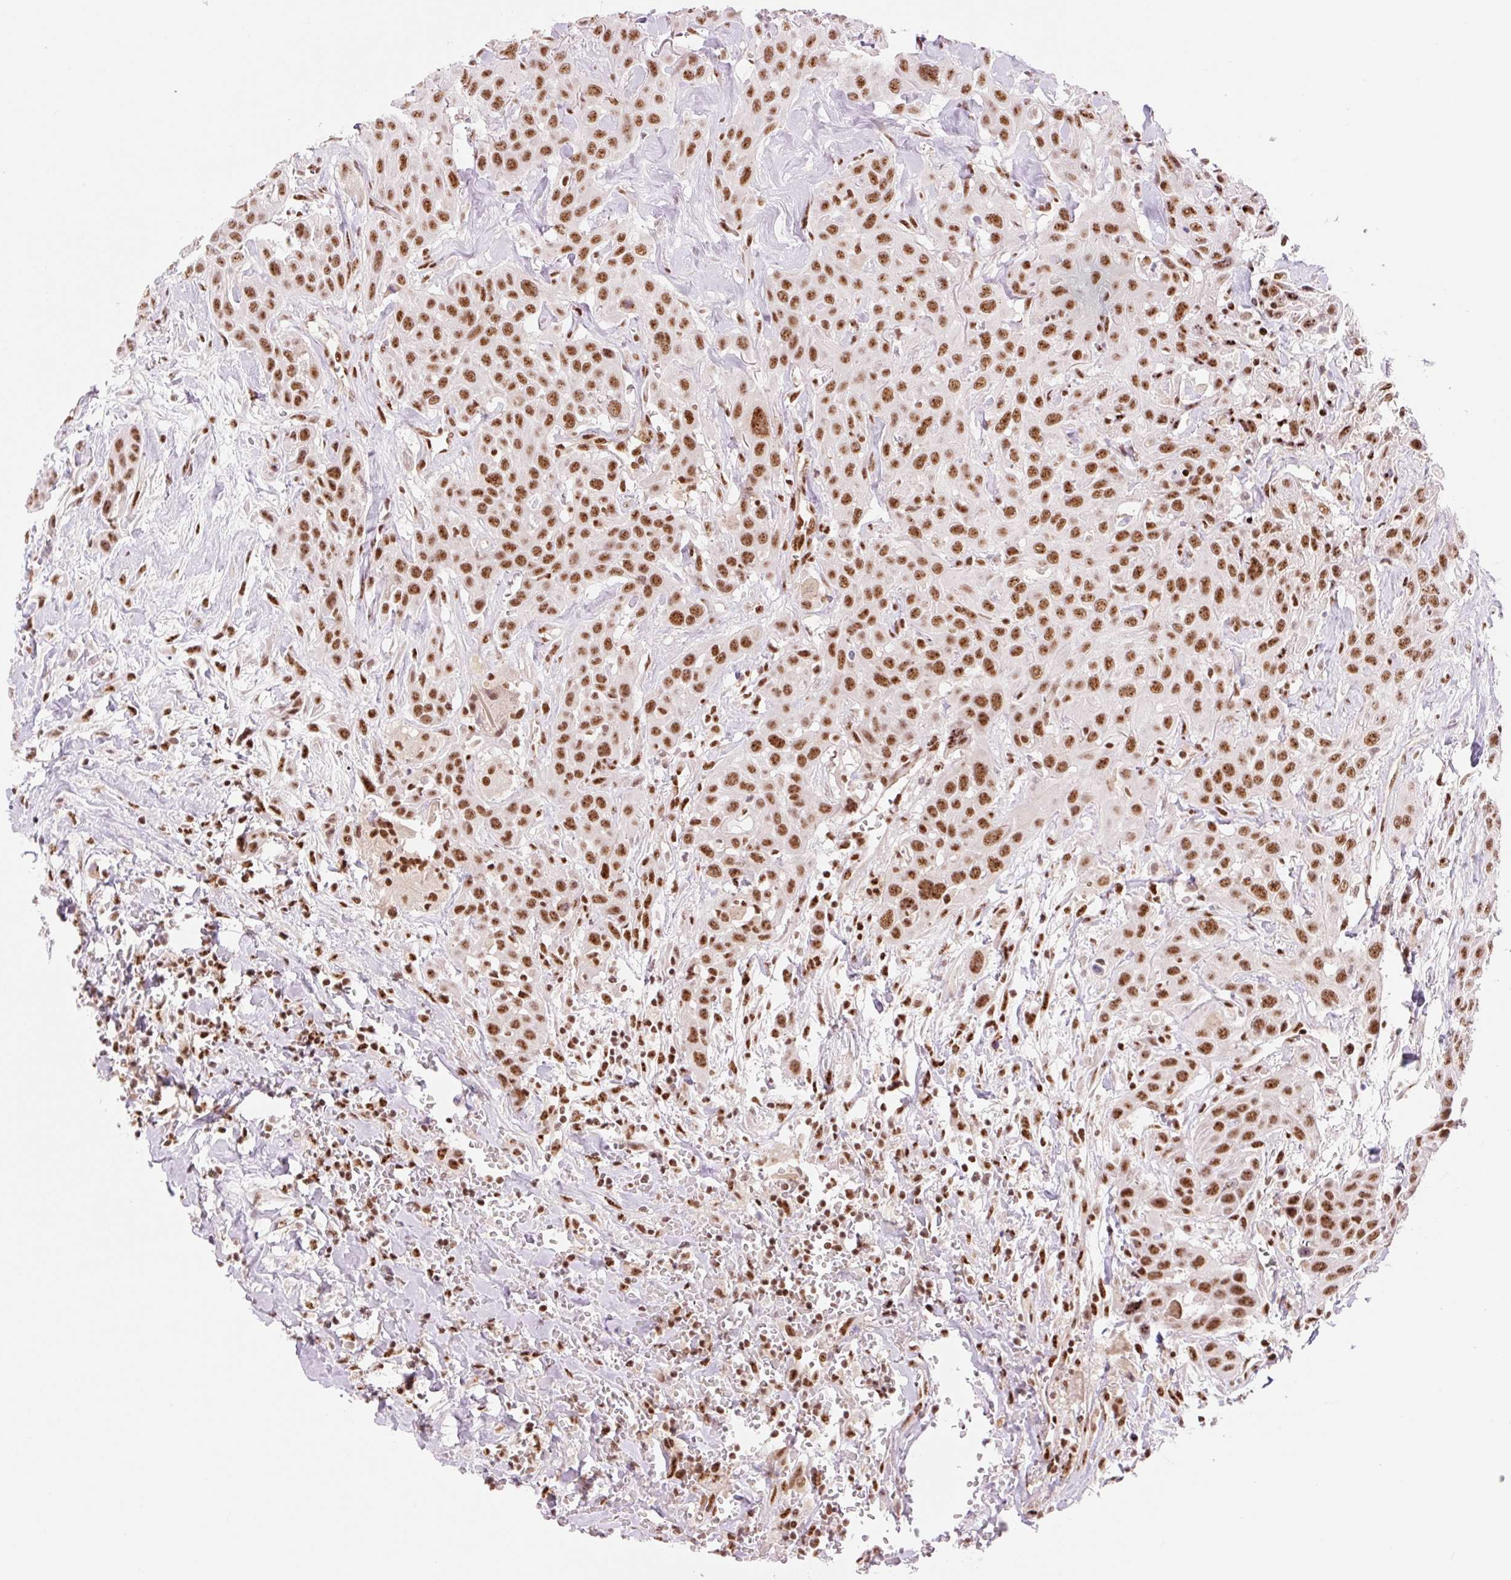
{"staining": {"intensity": "strong", "quantity": ">75%", "location": "nuclear"}, "tissue": "head and neck cancer", "cell_type": "Tumor cells", "image_type": "cancer", "snomed": [{"axis": "morphology", "description": "Squamous cell carcinoma, NOS"}, {"axis": "topography", "description": "Head-Neck"}], "caption": "Immunohistochemistry staining of head and neck squamous cell carcinoma, which demonstrates high levels of strong nuclear positivity in approximately >75% of tumor cells indicating strong nuclear protein positivity. The staining was performed using DAB (brown) for protein detection and nuclei were counterstained in hematoxylin (blue).", "gene": "PRDM11", "patient": {"sex": "male", "age": 81}}